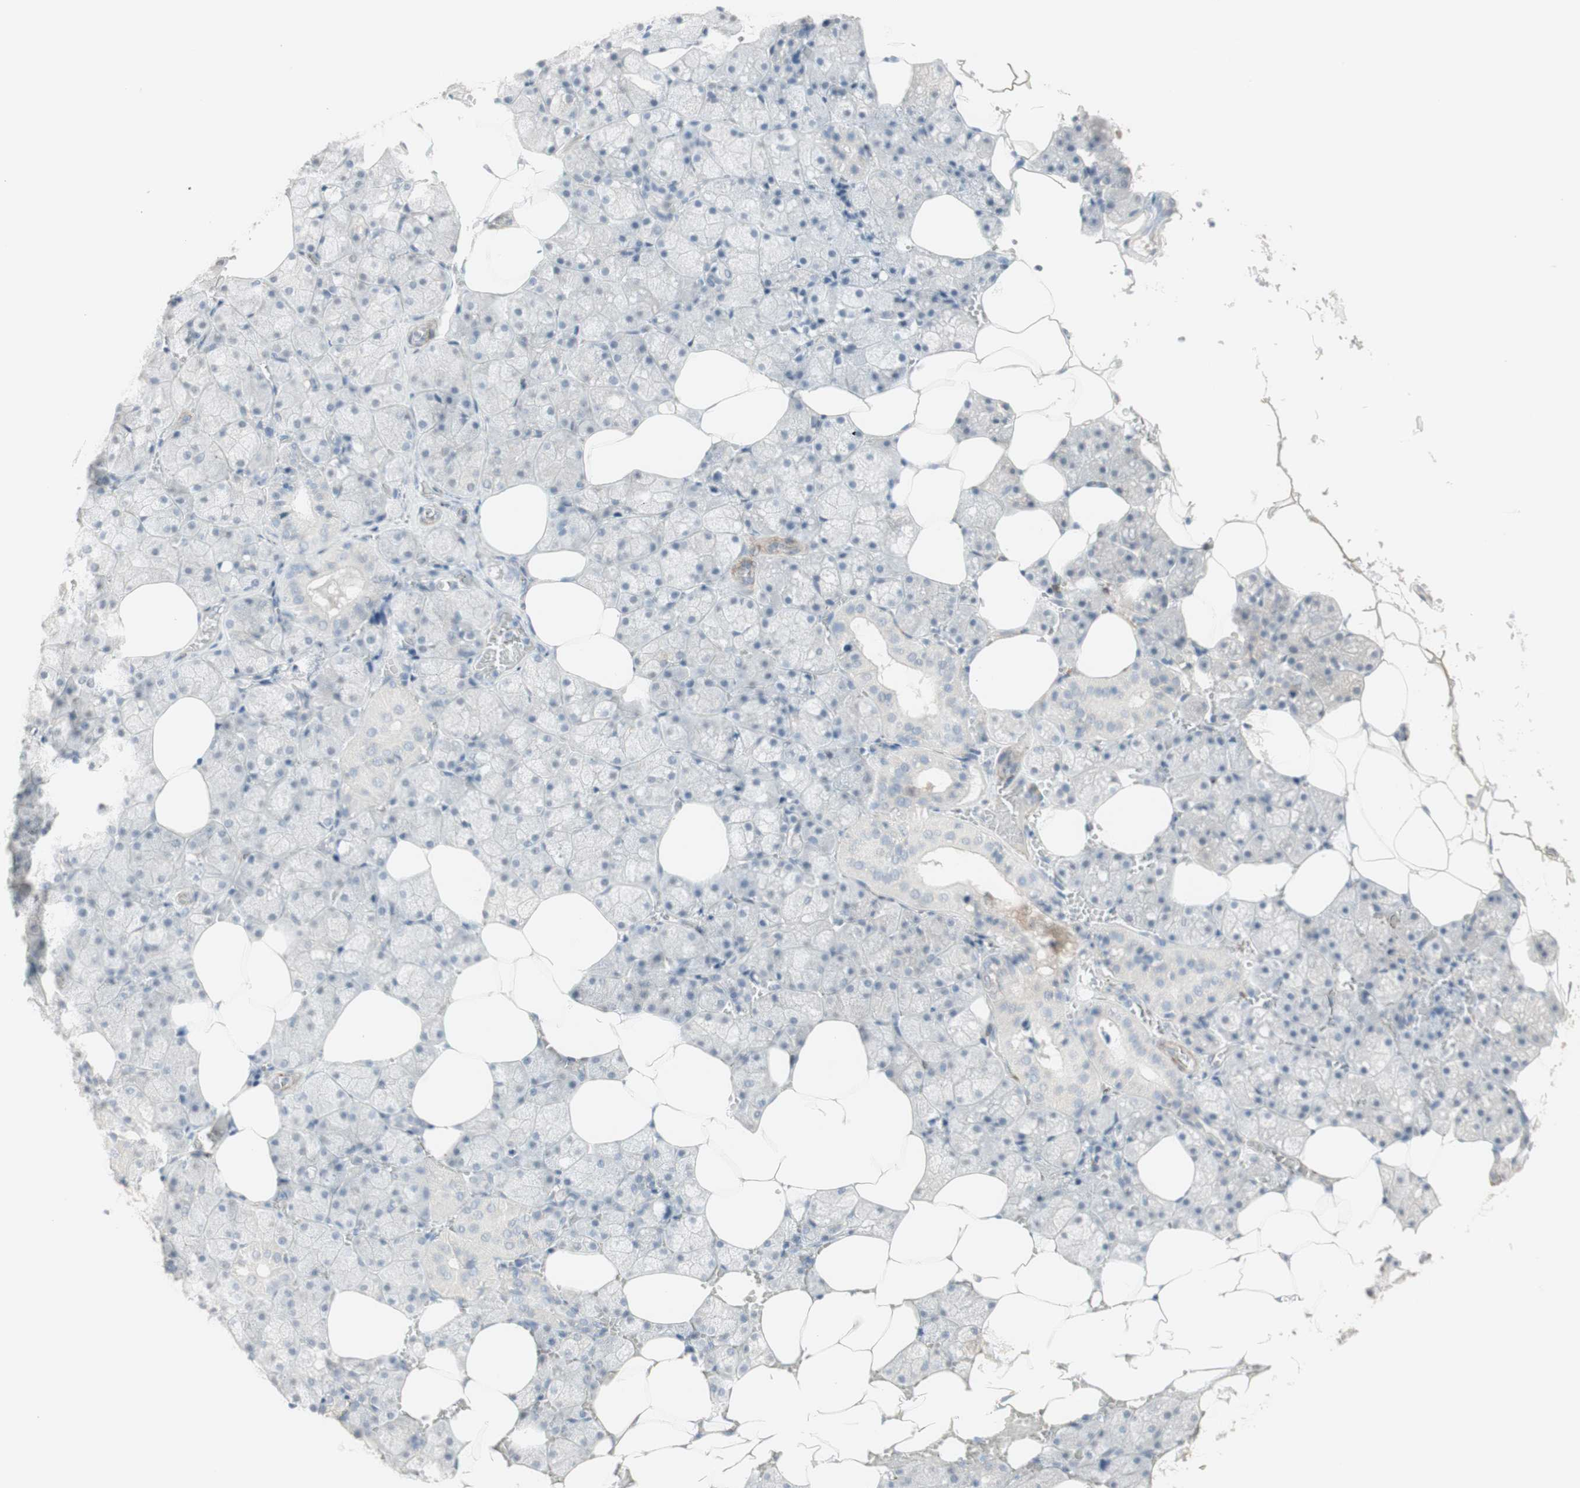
{"staining": {"intensity": "negative", "quantity": "none", "location": "none"}, "tissue": "salivary gland", "cell_type": "Glandular cells", "image_type": "normal", "snomed": [{"axis": "morphology", "description": "Normal tissue, NOS"}, {"axis": "topography", "description": "Salivary gland"}], "caption": "This is a image of IHC staining of benign salivary gland, which shows no positivity in glandular cells.", "gene": "MUC3A", "patient": {"sex": "male", "age": 62}}